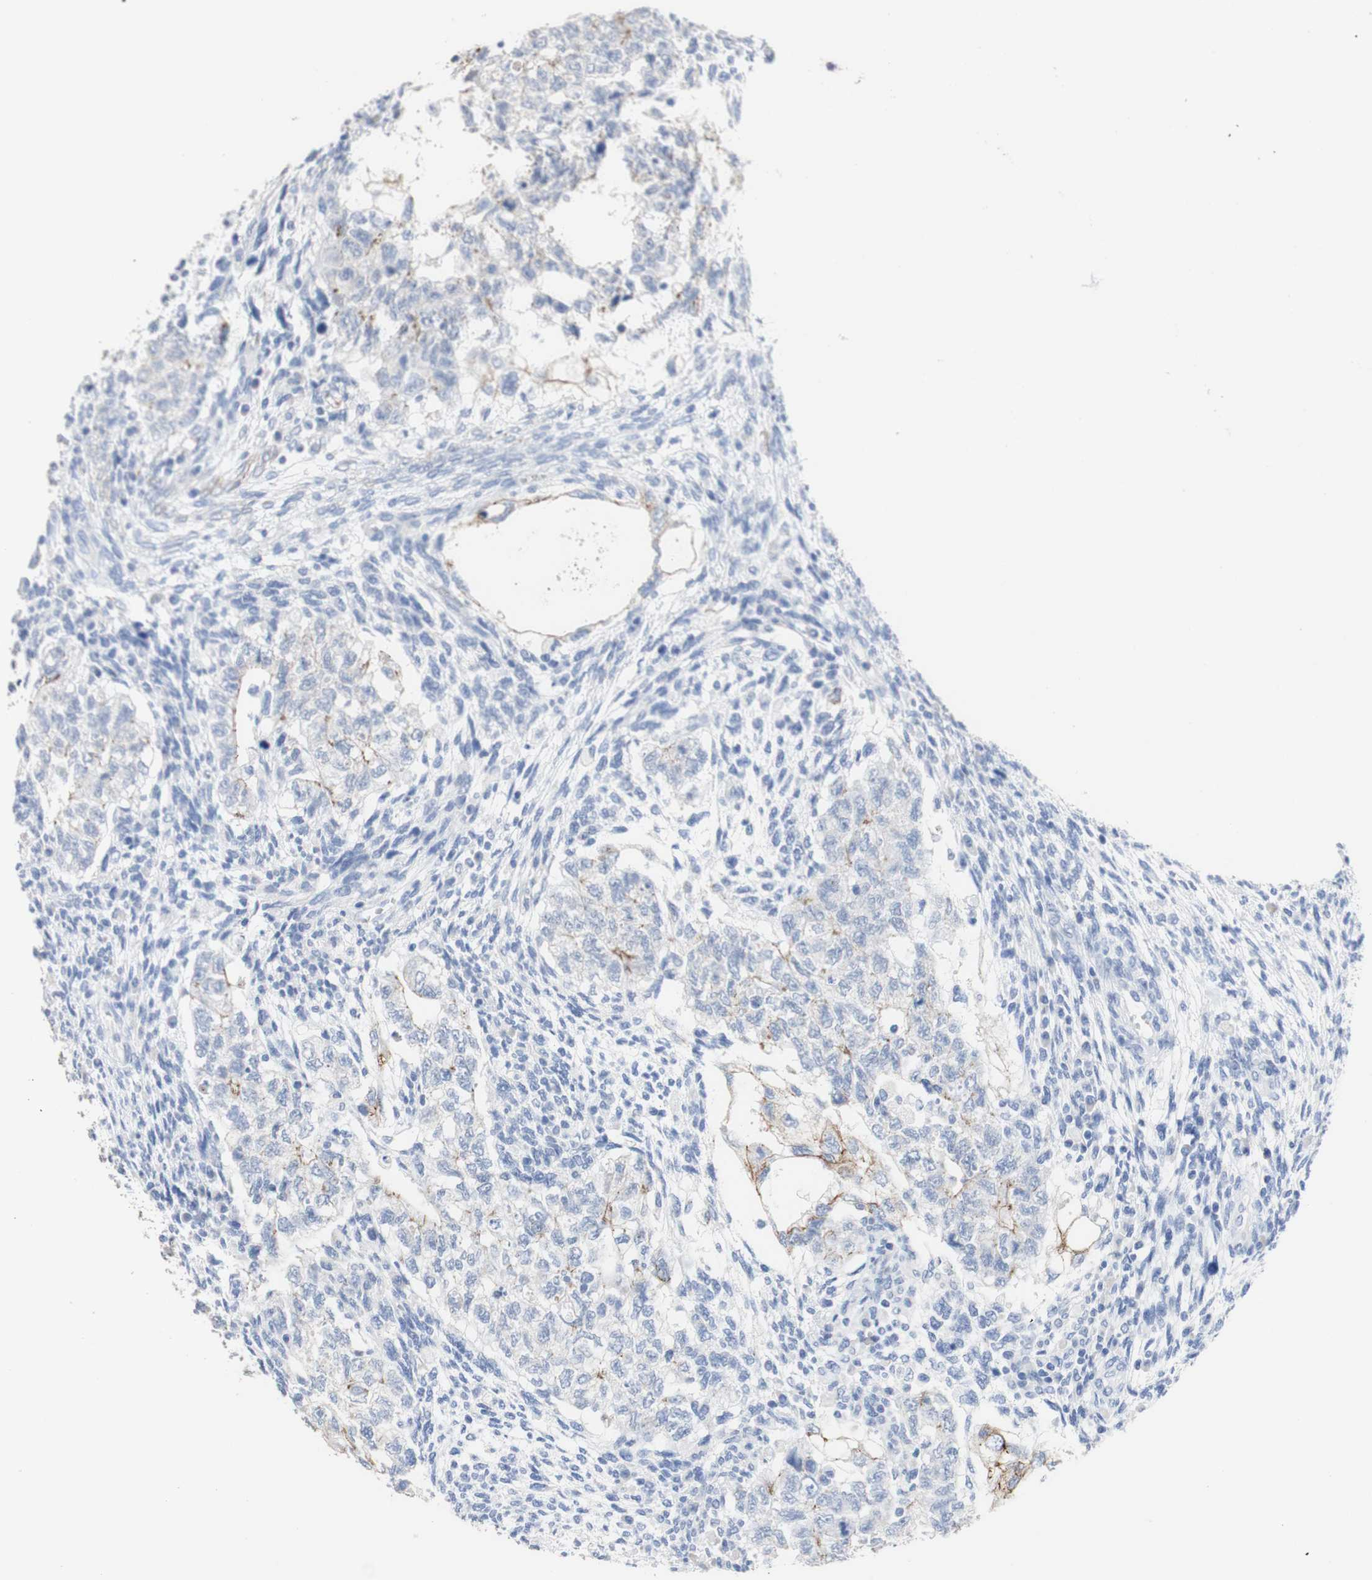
{"staining": {"intensity": "moderate", "quantity": "<25%", "location": "cytoplasmic/membranous"}, "tissue": "testis cancer", "cell_type": "Tumor cells", "image_type": "cancer", "snomed": [{"axis": "morphology", "description": "Normal tissue, NOS"}, {"axis": "morphology", "description": "Carcinoma, Embryonal, NOS"}, {"axis": "topography", "description": "Testis"}], "caption": "Moderate cytoplasmic/membranous protein staining is seen in approximately <25% of tumor cells in testis cancer.", "gene": "DSC2", "patient": {"sex": "male", "age": 36}}